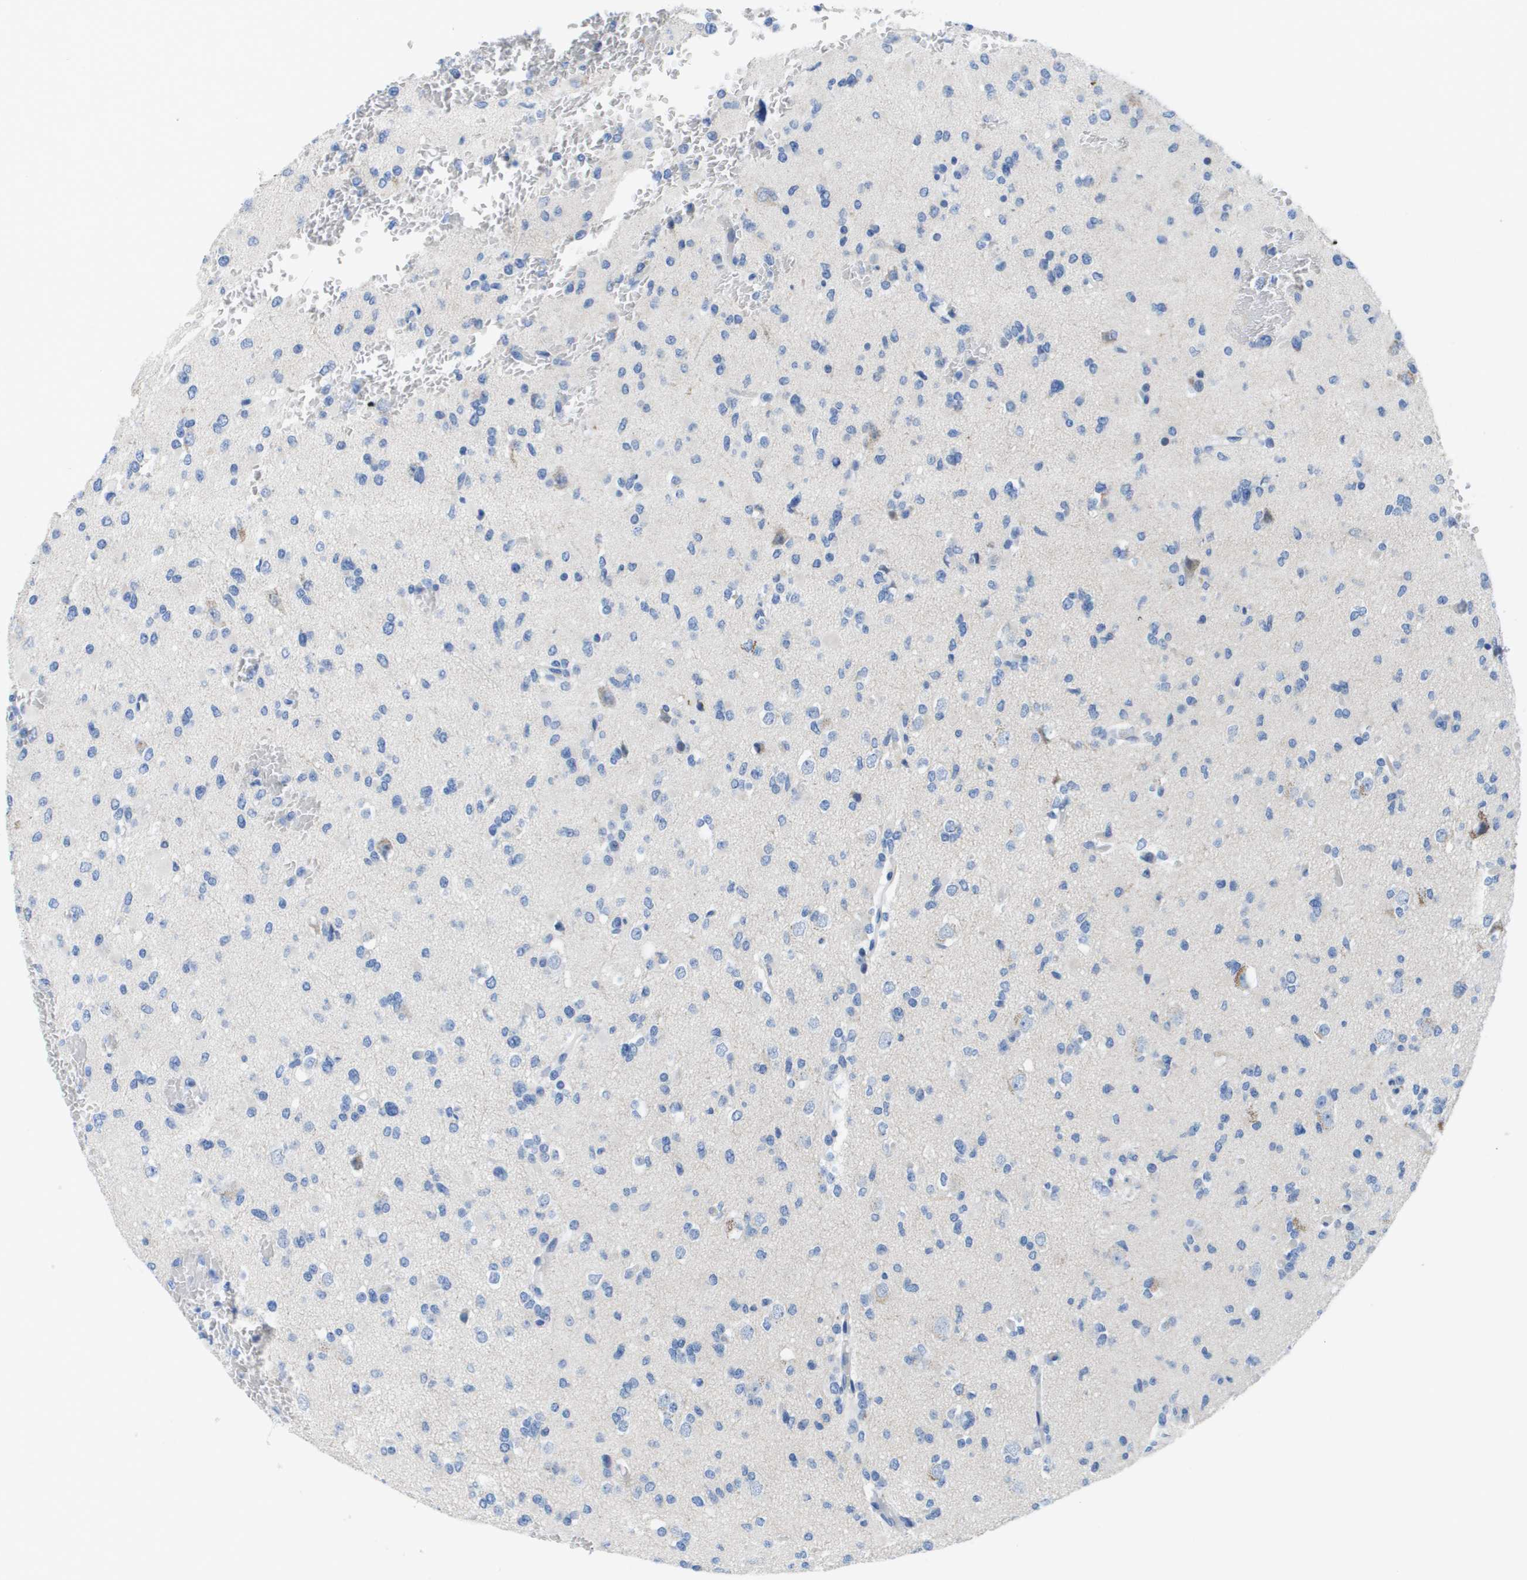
{"staining": {"intensity": "negative", "quantity": "none", "location": "none"}, "tissue": "glioma", "cell_type": "Tumor cells", "image_type": "cancer", "snomed": [{"axis": "morphology", "description": "Glioma, malignant, Low grade"}, {"axis": "topography", "description": "Brain"}], "caption": "Immunohistochemistry histopathology image of low-grade glioma (malignant) stained for a protein (brown), which reveals no positivity in tumor cells.", "gene": "MS4A1", "patient": {"sex": "female", "age": 22}}